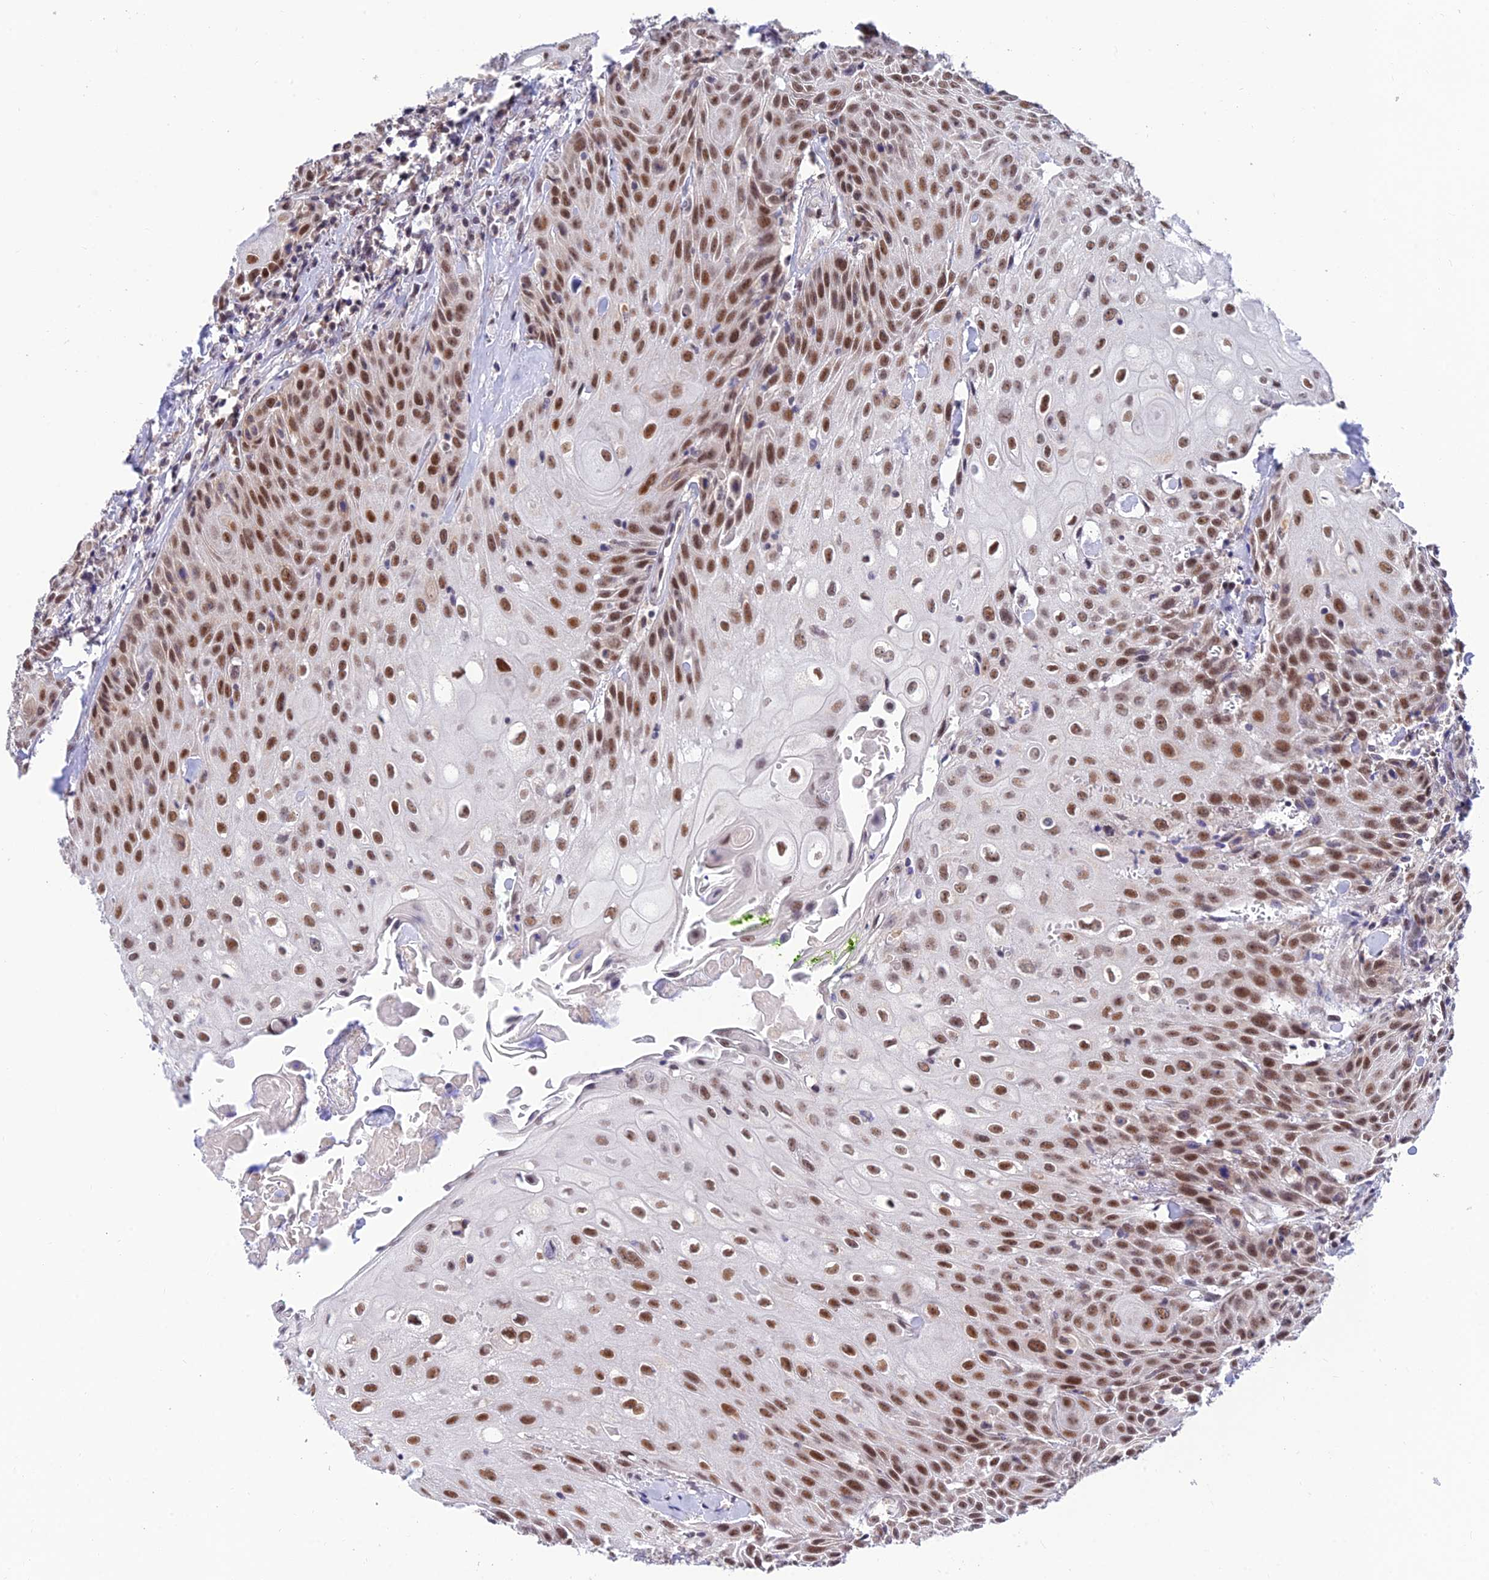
{"staining": {"intensity": "moderate", "quantity": ">75%", "location": "nuclear"}, "tissue": "head and neck cancer", "cell_type": "Tumor cells", "image_type": "cancer", "snomed": [{"axis": "morphology", "description": "Squamous cell carcinoma, NOS"}, {"axis": "topography", "description": "Oral tissue"}, {"axis": "topography", "description": "Head-Neck"}], "caption": "This is a histology image of immunohistochemistry staining of head and neck cancer (squamous cell carcinoma), which shows moderate positivity in the nuclear of tumor cells.", "gene": "C2orf49", "patient": {"sex": "female", "age": 82}}